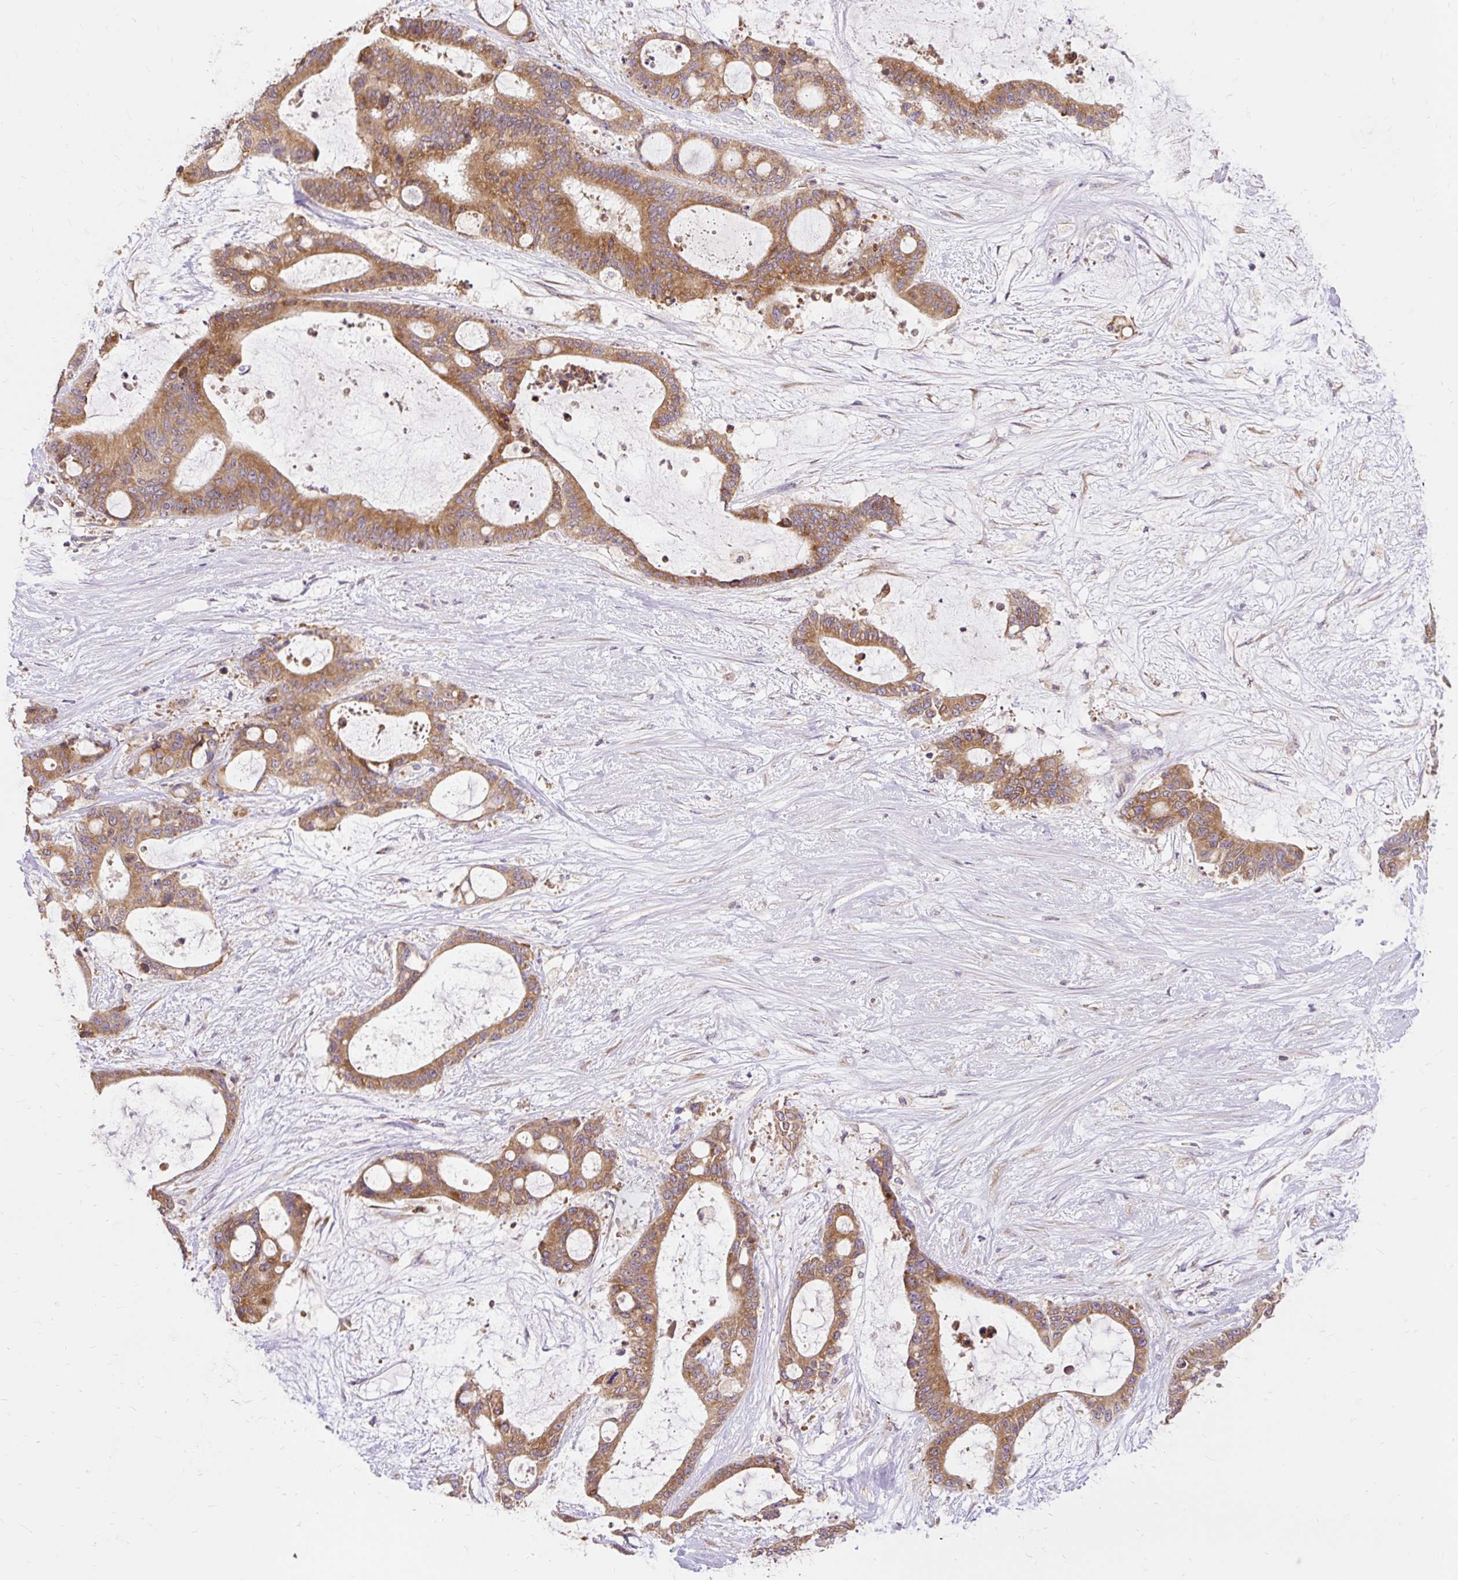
{"staining": {"intensity": "moderate", "quantity": ">75%", "location": "cytoplasmic/membranous"}, "tissue": "liver cancer", "cell_type": "Tumor cells", "image_type": "cancer", "snomed": [{"axis": "morphology", "description": "Normal tissue, NOS"}, {"axis": "morphology", "description": "Cholangiocarcinoma"}, {"axis": "topography", "description": "Liver"}, {"axis": "topography", "description": "Peripheral nerve tissue"}], "caption": "The photomicrograph demonstrates staining of liver cancer (cholangiocarcinoma), revealing moderate cytoplasmic/membranous protein staining (brown color) within tumor cells.", "gene": "SEC63", "patient": {"sex": "female", "age": 73}}